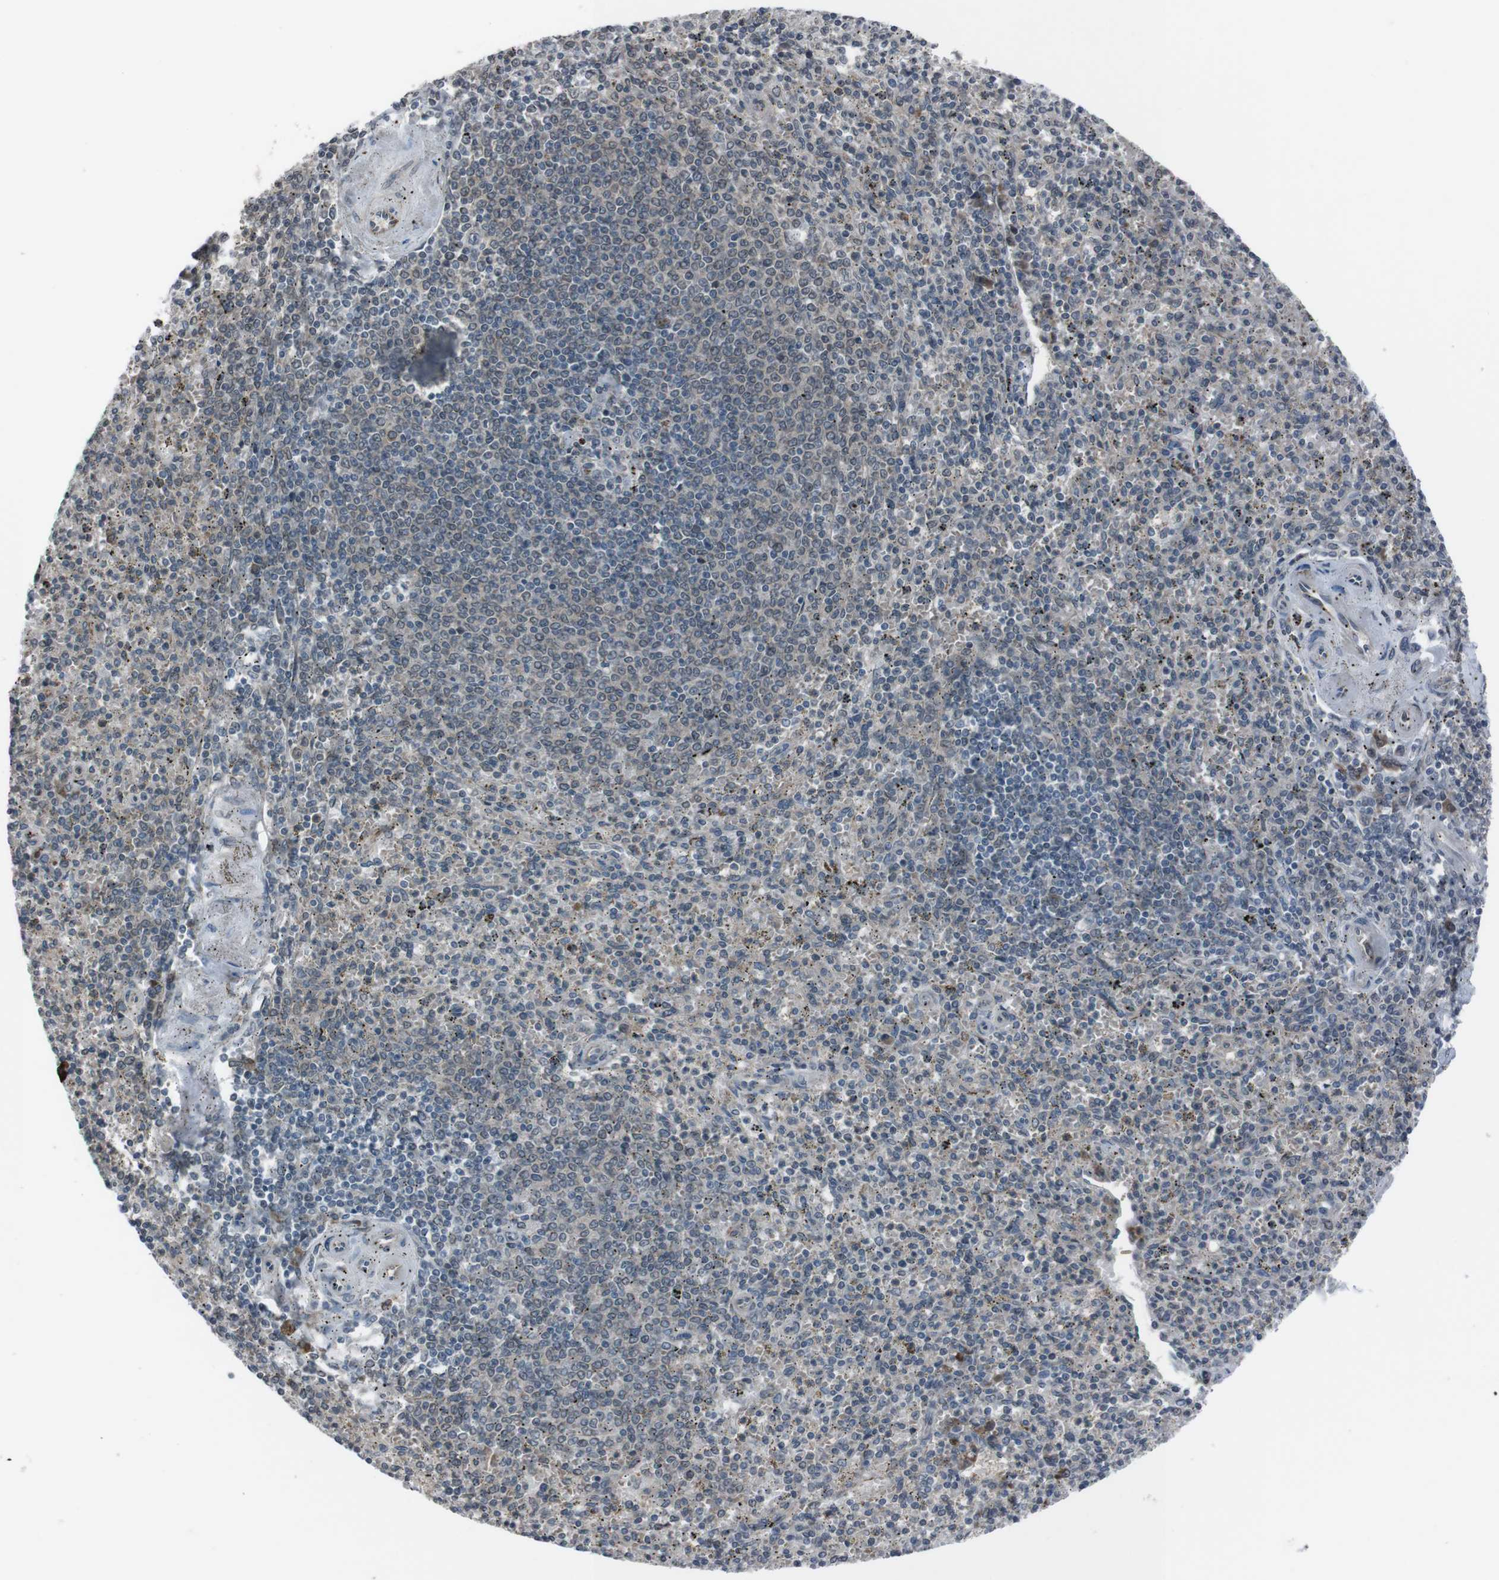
{"staining": {"intensity": "weak", "quantity": "<25%", "location": "cytoplasmic/membranous,nuclear"}, "tissue": "spleen", "cell_type": "Cells in red pulp", "image_type": "normal", "snomed": [{"axis": "morphology", "description": "Normal tissue, NOS"}, {"axis": "topography", "description": "Spleen"}], "caption": "A high-resolution micrograph shows IHC staining of normal spleen, which reveals no significant positivity in cells in red pulp.", "gene": "SS18L1", "patient": {"sex": "male", "age": 72}}